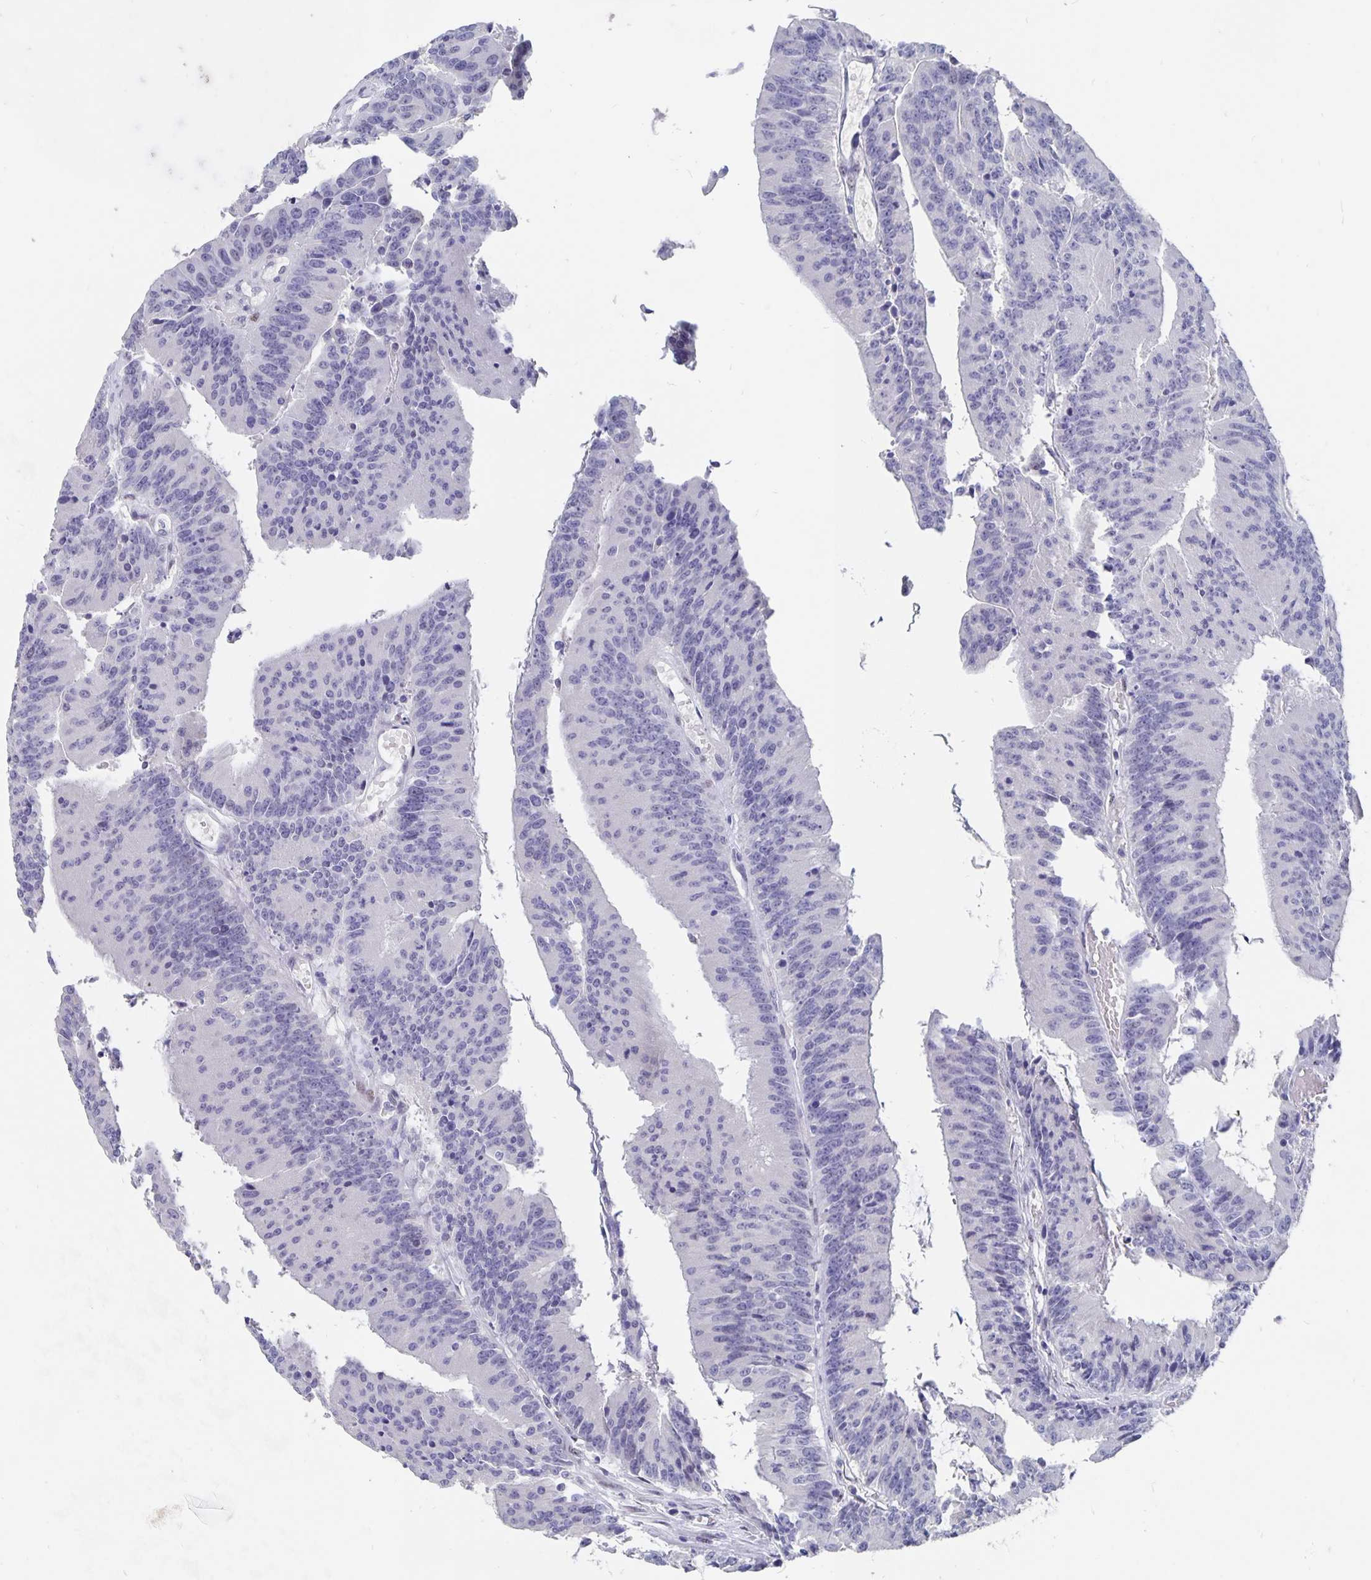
{"staining": {"intensity": "weak", "quantity": "<25%", "location": "nuclear"}, "tissue": "colorectal cancer", "cell_type": "Tumor cells", "image_type": "cancer", "snomed": [{"axis": "morphology", "description": "Adenocarcinoma, NOS"}, {"axis": "topography", "description": "Colon"}], "caption": "Tumor cells are negative for protein expression in human colorectal adenocarcinoma.", "gene": "SMOC1", "patient": {"sex": "female", "age": 78}}